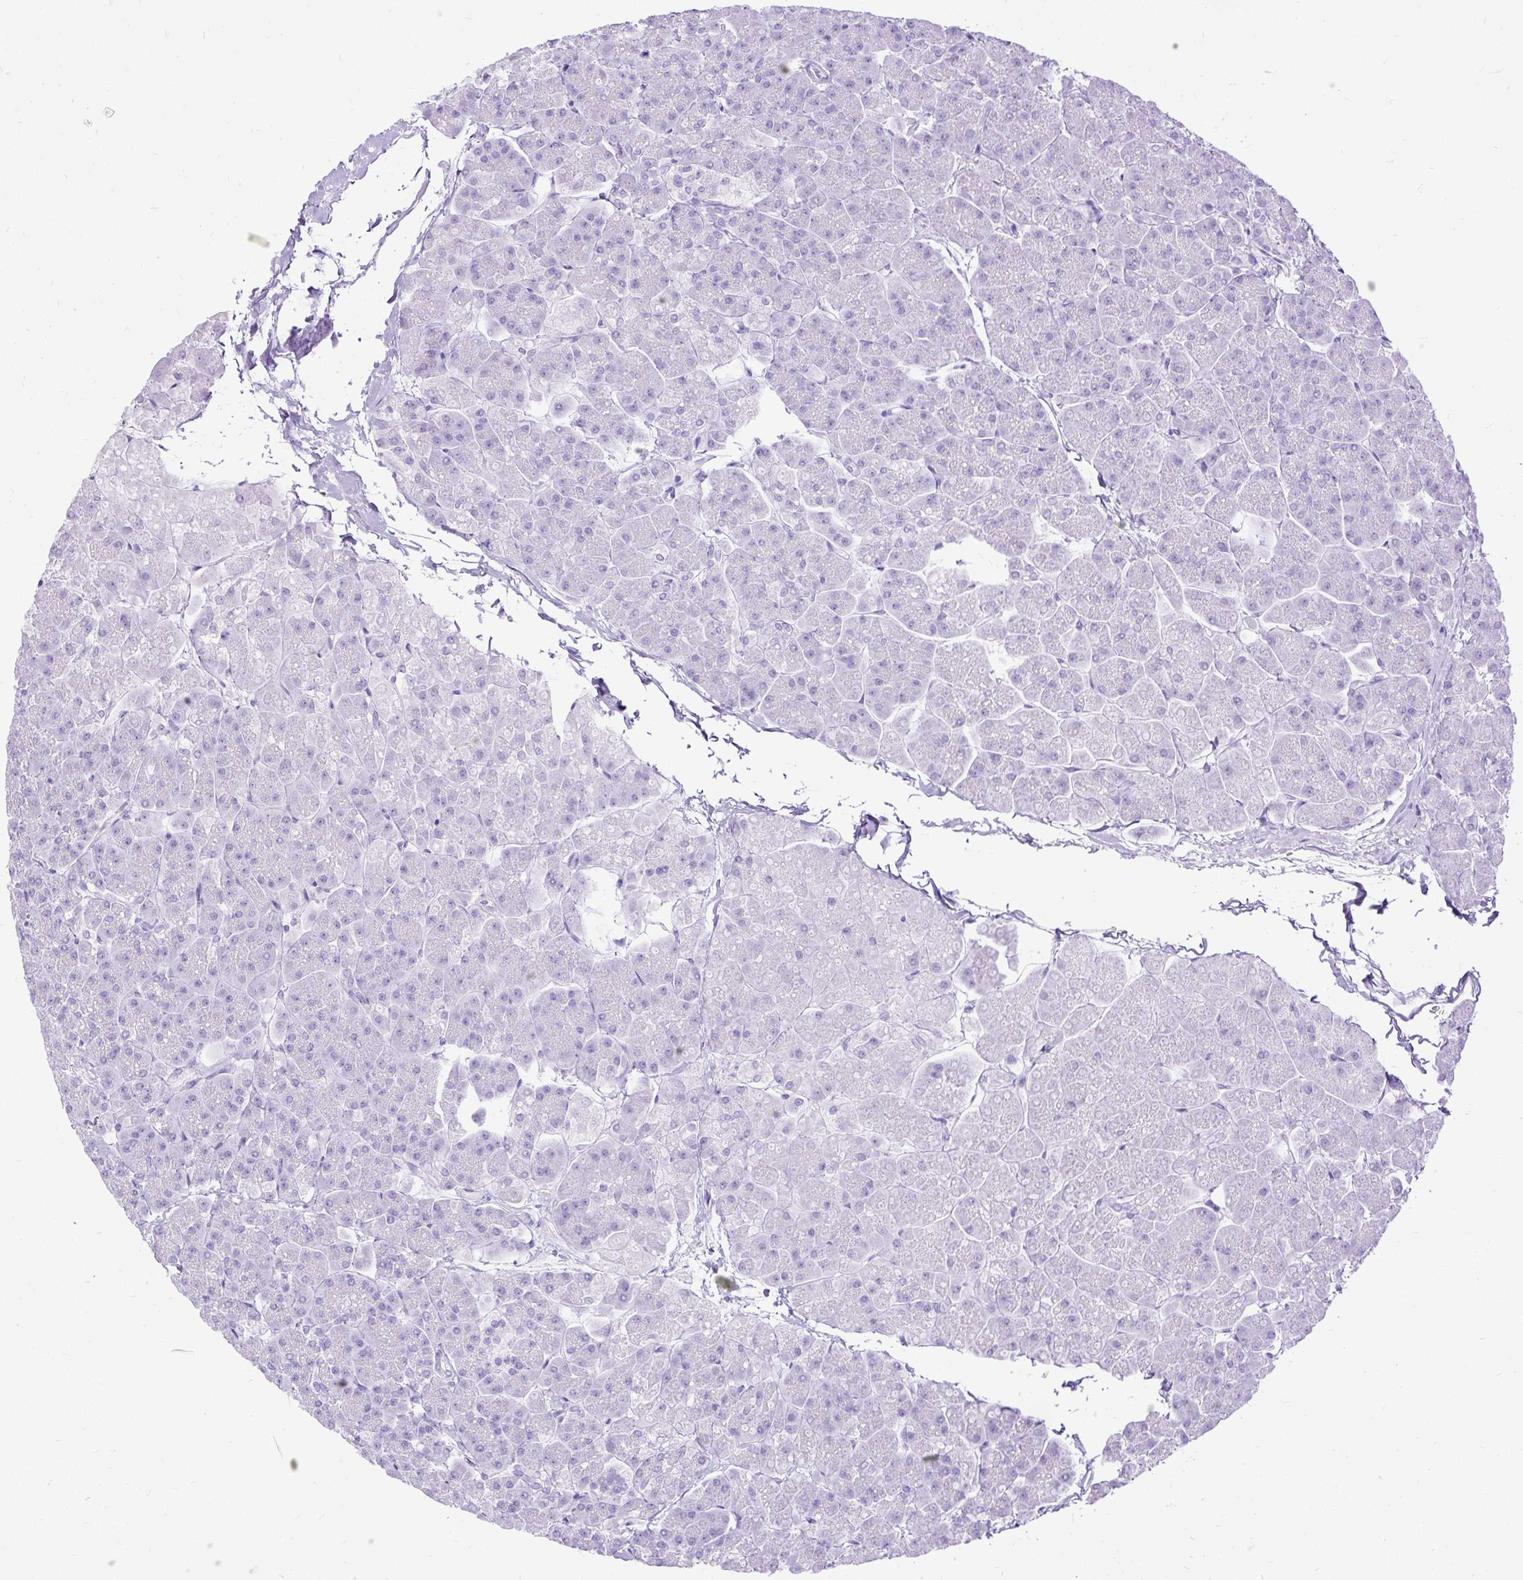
{"staining": {"intensity": "negative", "quantity": "none", "location": "none"}, "tissue": "pancreas", "cell_type": "Exocrine glandular cells", "image_type": "normal", "snomed": [{"axis": "morphology", "description": "Normal tissue, NOS"}, {"axis": "topography", "description": "Pancreas"}, {"axis": "topography", "description": "Peripheral nerve tissue"}], "caption": "An immunohistochemistry (IHC) histopathology image of benign pancreas is shown. There is no staining in exocrine glandular cells of pancreas.", "gene": "HEY1", "patient": {"sex": "male", "age": 54}}